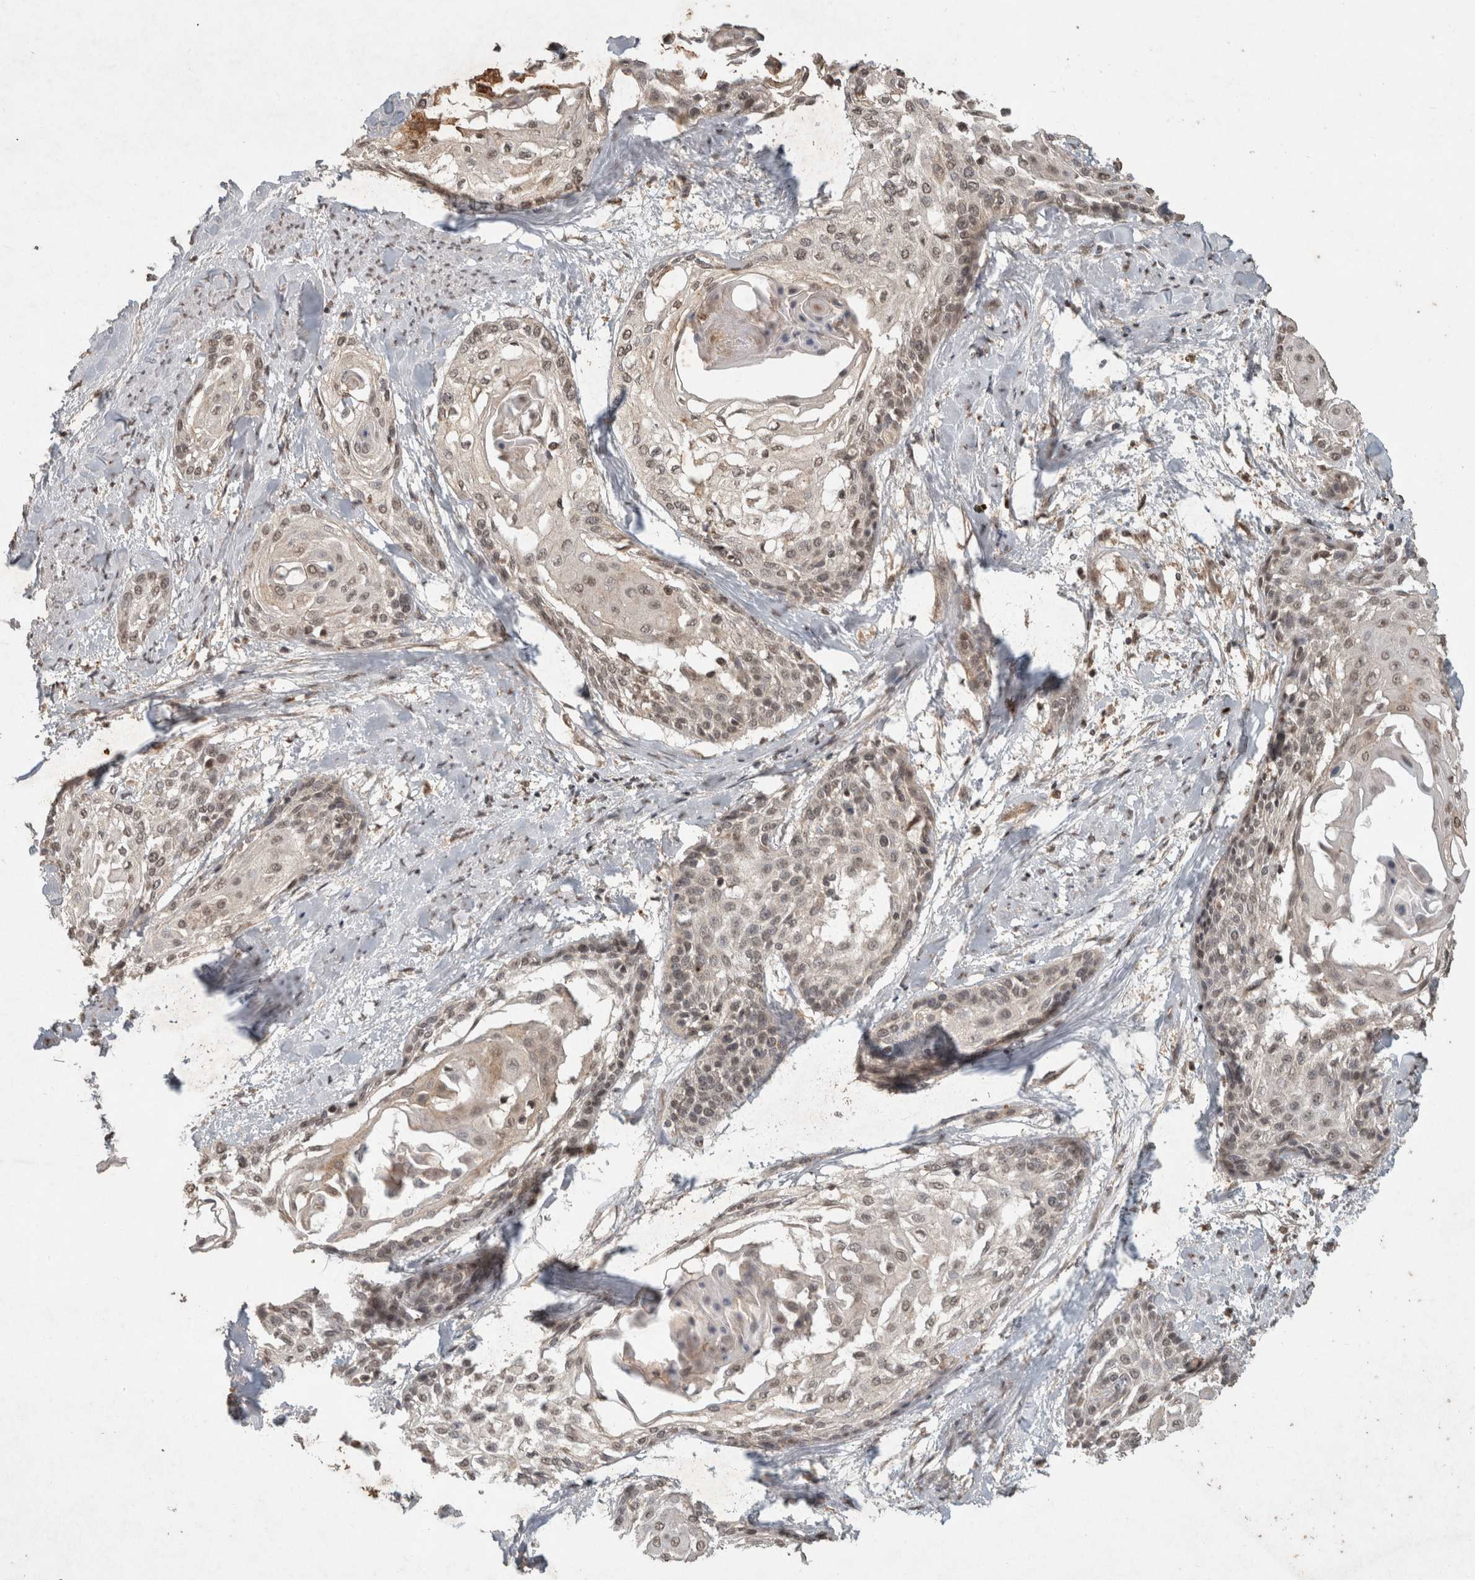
{"staining": {"intensity": "weak", "quantity": ">75%", "location": "nuclear"}, "tissue": "cervical cancer", "cell_type": "Tumor cells", "image_type": "cancer", "snomed": [{"axis": "morphology", "description": "Squamous cell carcinoma, NOS"}, {"axis": "topography", "description": "Cervix"}], "caption": "Cervical squamous cell carcinoma stained with immunohistochemistry reveals weak nuclear expression in about >75% of tumor cells.", "gene": "FAM3A", "patient": {"sex": "female", "age": 57}}